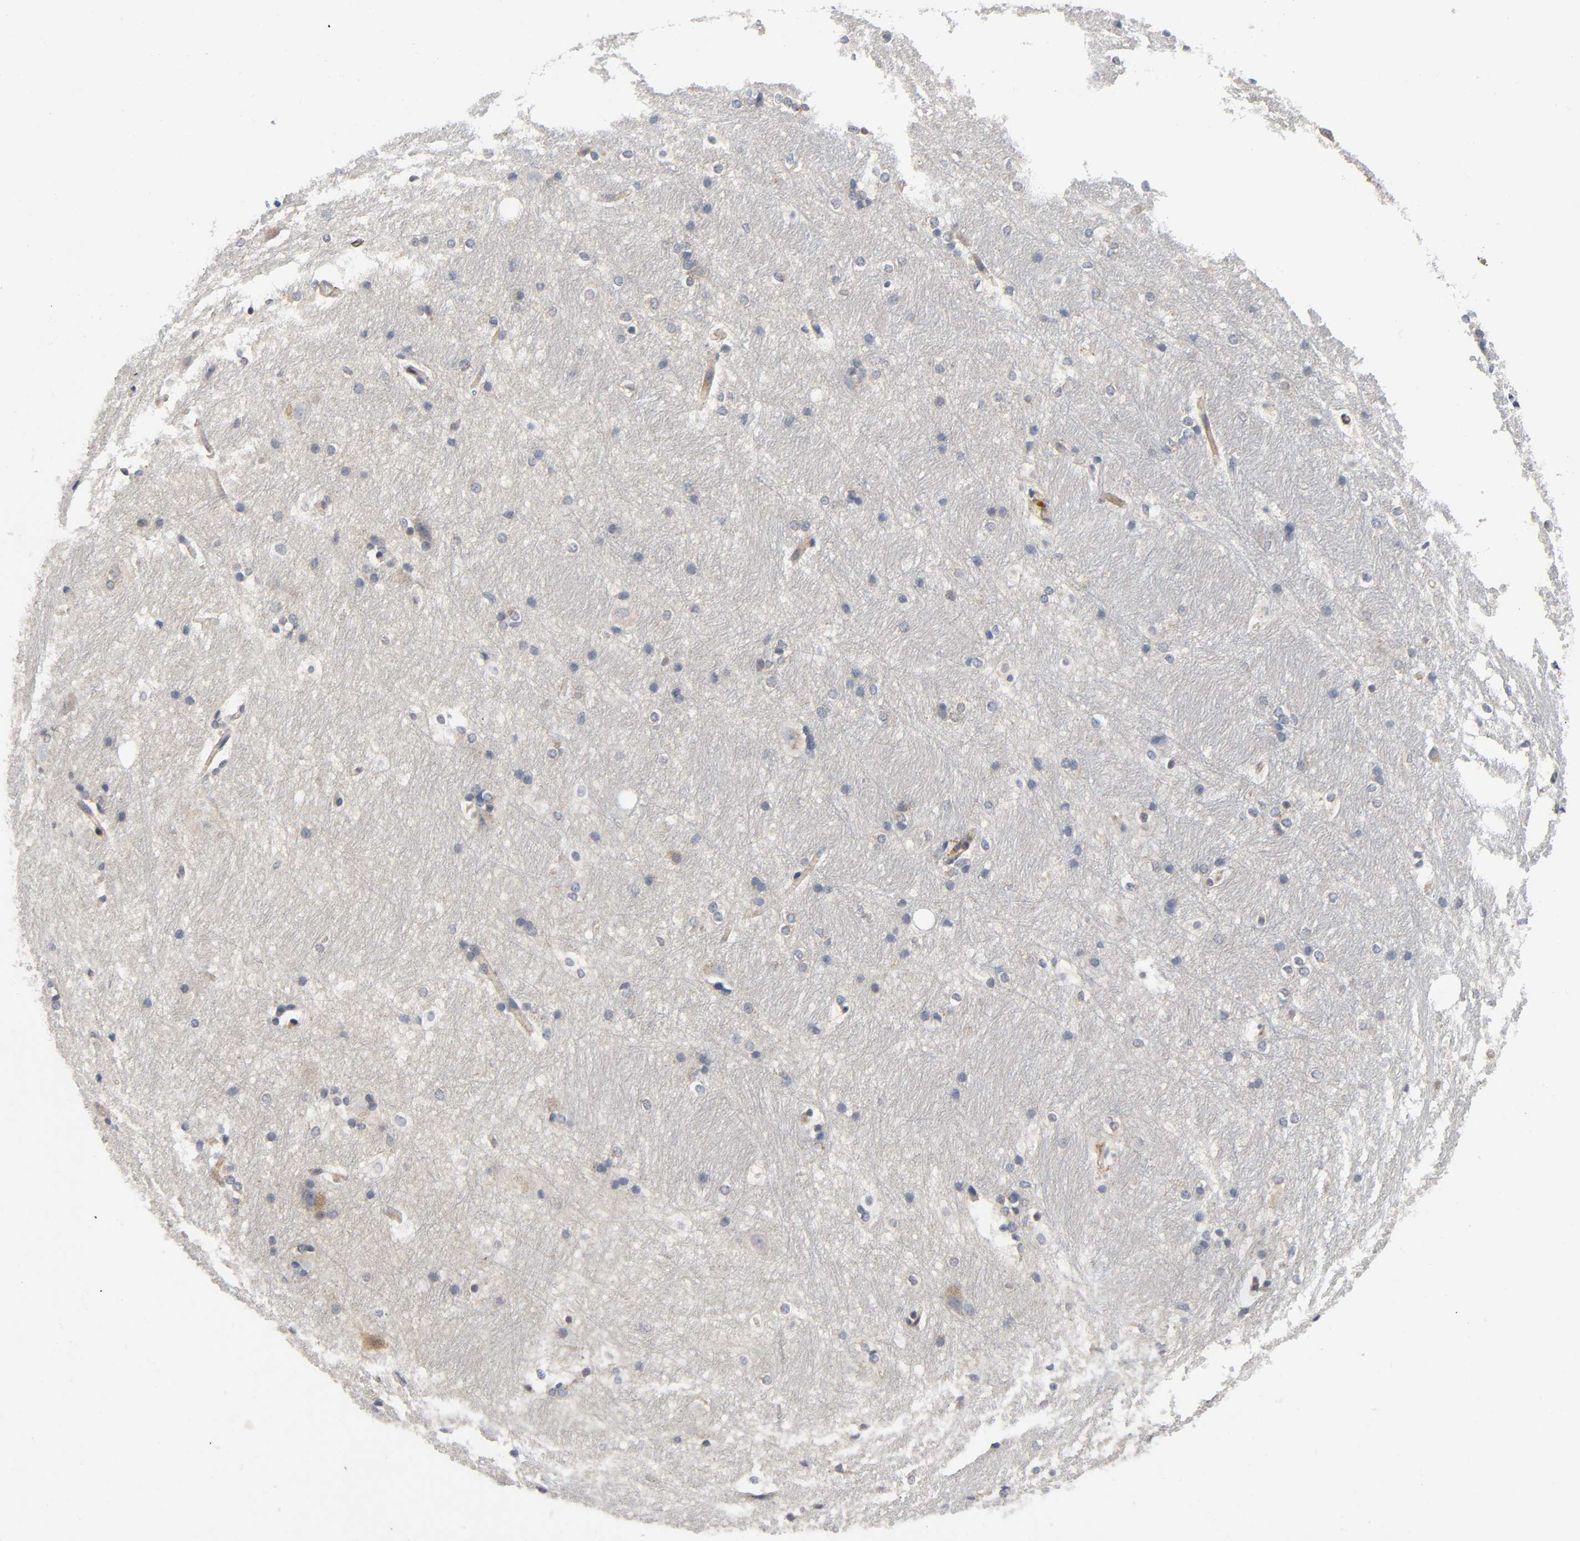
{"staining": {"intensity": "weak", "quantity": "<25%", "location": "cytoplasmic/membranous"}, "tissue": "hippocampus", "cell_type": "Glial cells", "image_type": "normal", "snomed": [{"axis": "morphology", "description": "Normal tissue, NOS"}, {"axis": "topography", "description": "Hippocampus"}], "caption": "IHC micrograph of benign hippocampus: human hippocampus stained with DAB shows no significant protein expression in glial cells. (Brightfield microscopy of DAB (3,3'-diaminobenzidine) IHC at high magnification).", "gene": "HDAC6", "patient": {"sex": "female", "age": 19}}